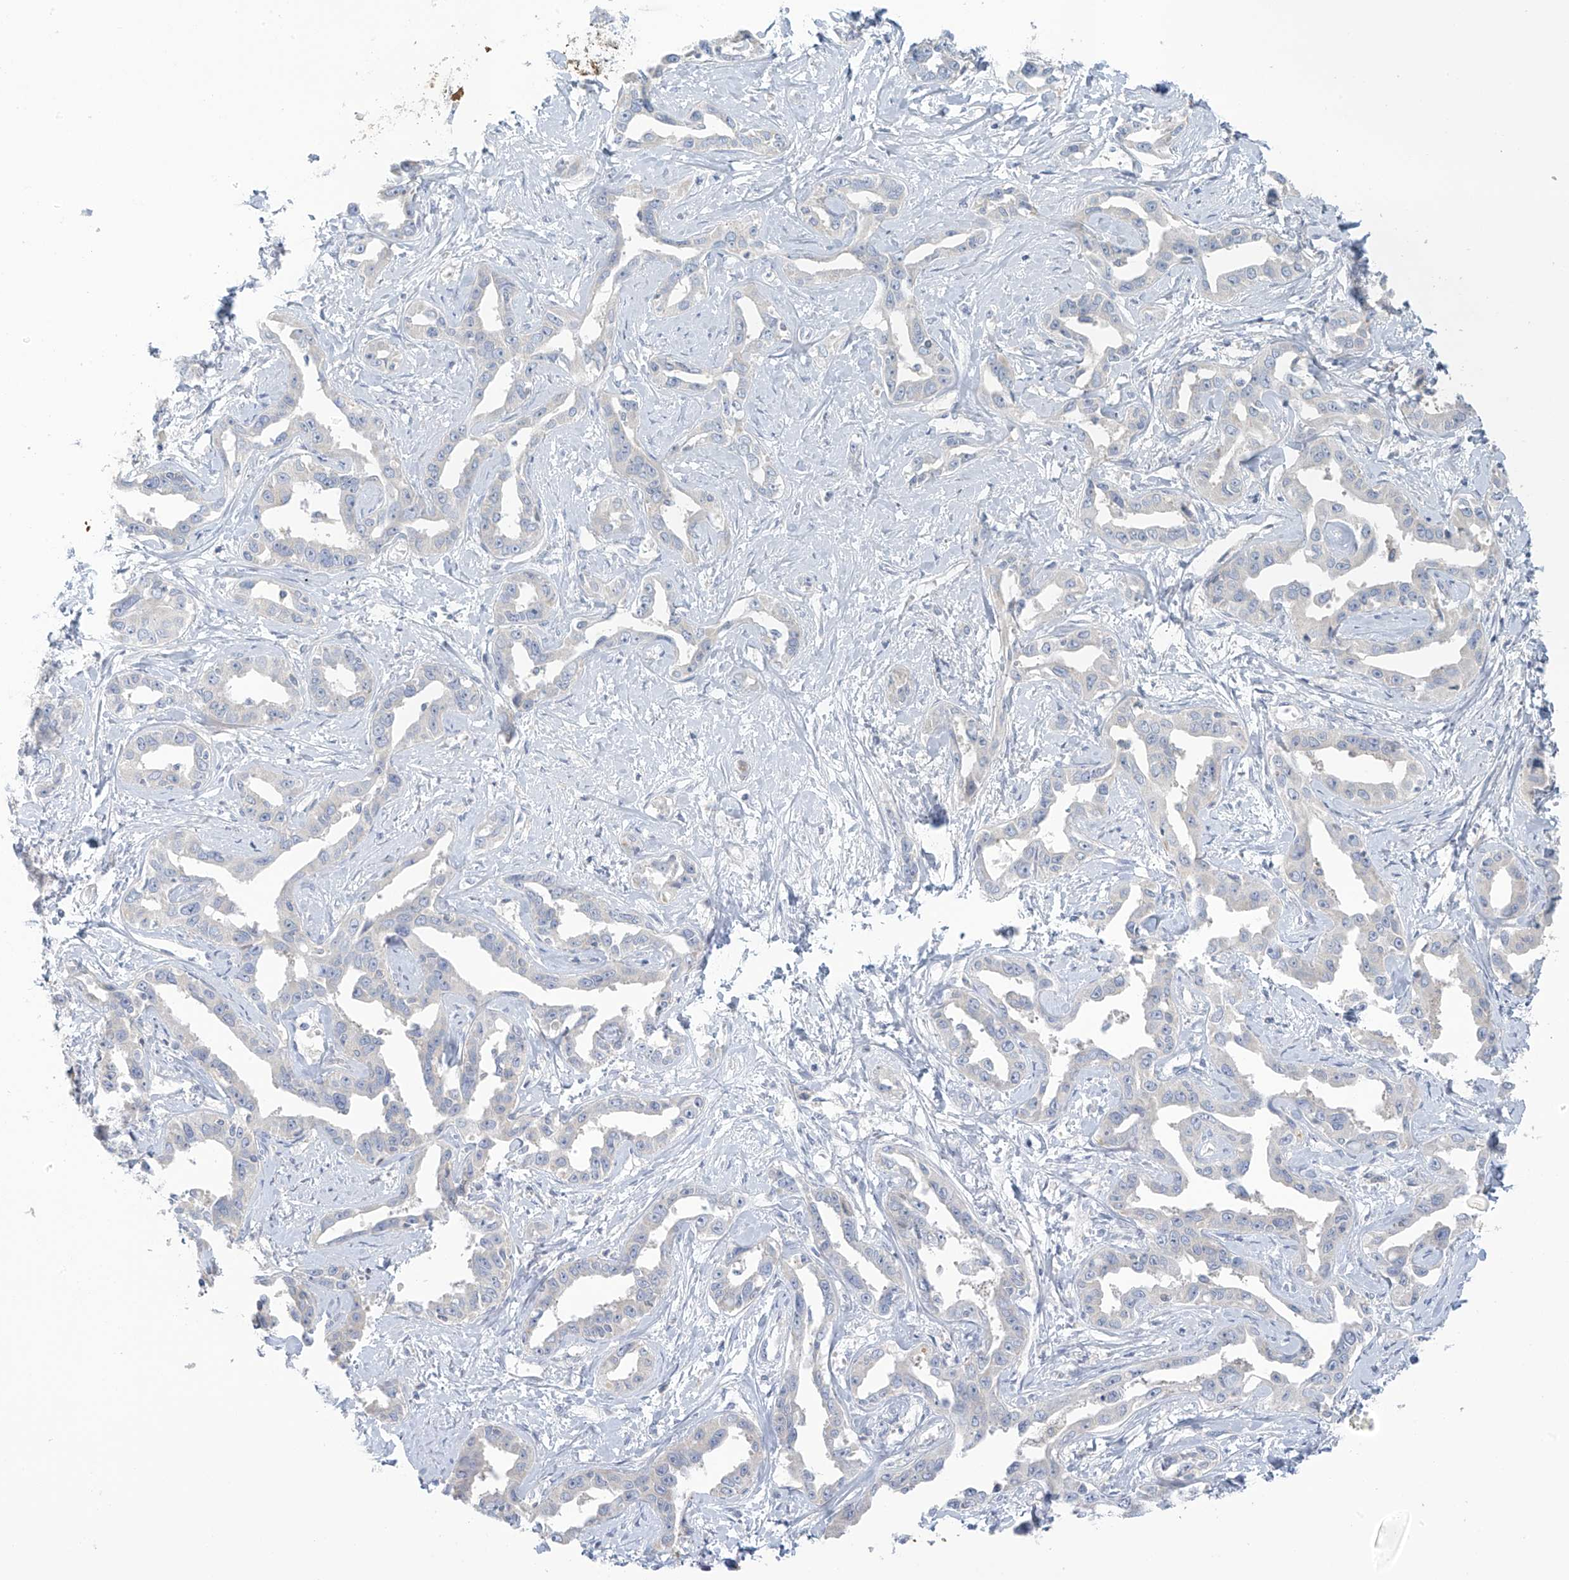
{"staining": {"intensity": "negative", "quantity": "none", "location": "none"}, "tissue": "liver cancer", "cell_type": "Tumor cells", "image_type": "cancer", "snomed": [{"axis": "morphology", "description": "Cholangiocarcinoma"}, {"axis": "topography", "description": "Liver"}], "caption": "Image shows no protein expression in tumor cells of liver cholangiocarcinoma tissue. The staining is performed using DAB brown chromogen with nuclei counter-stained in using hematoxylin.", "gene": "SLC6A12", "patient": {"sex": "male", "age": 59}}